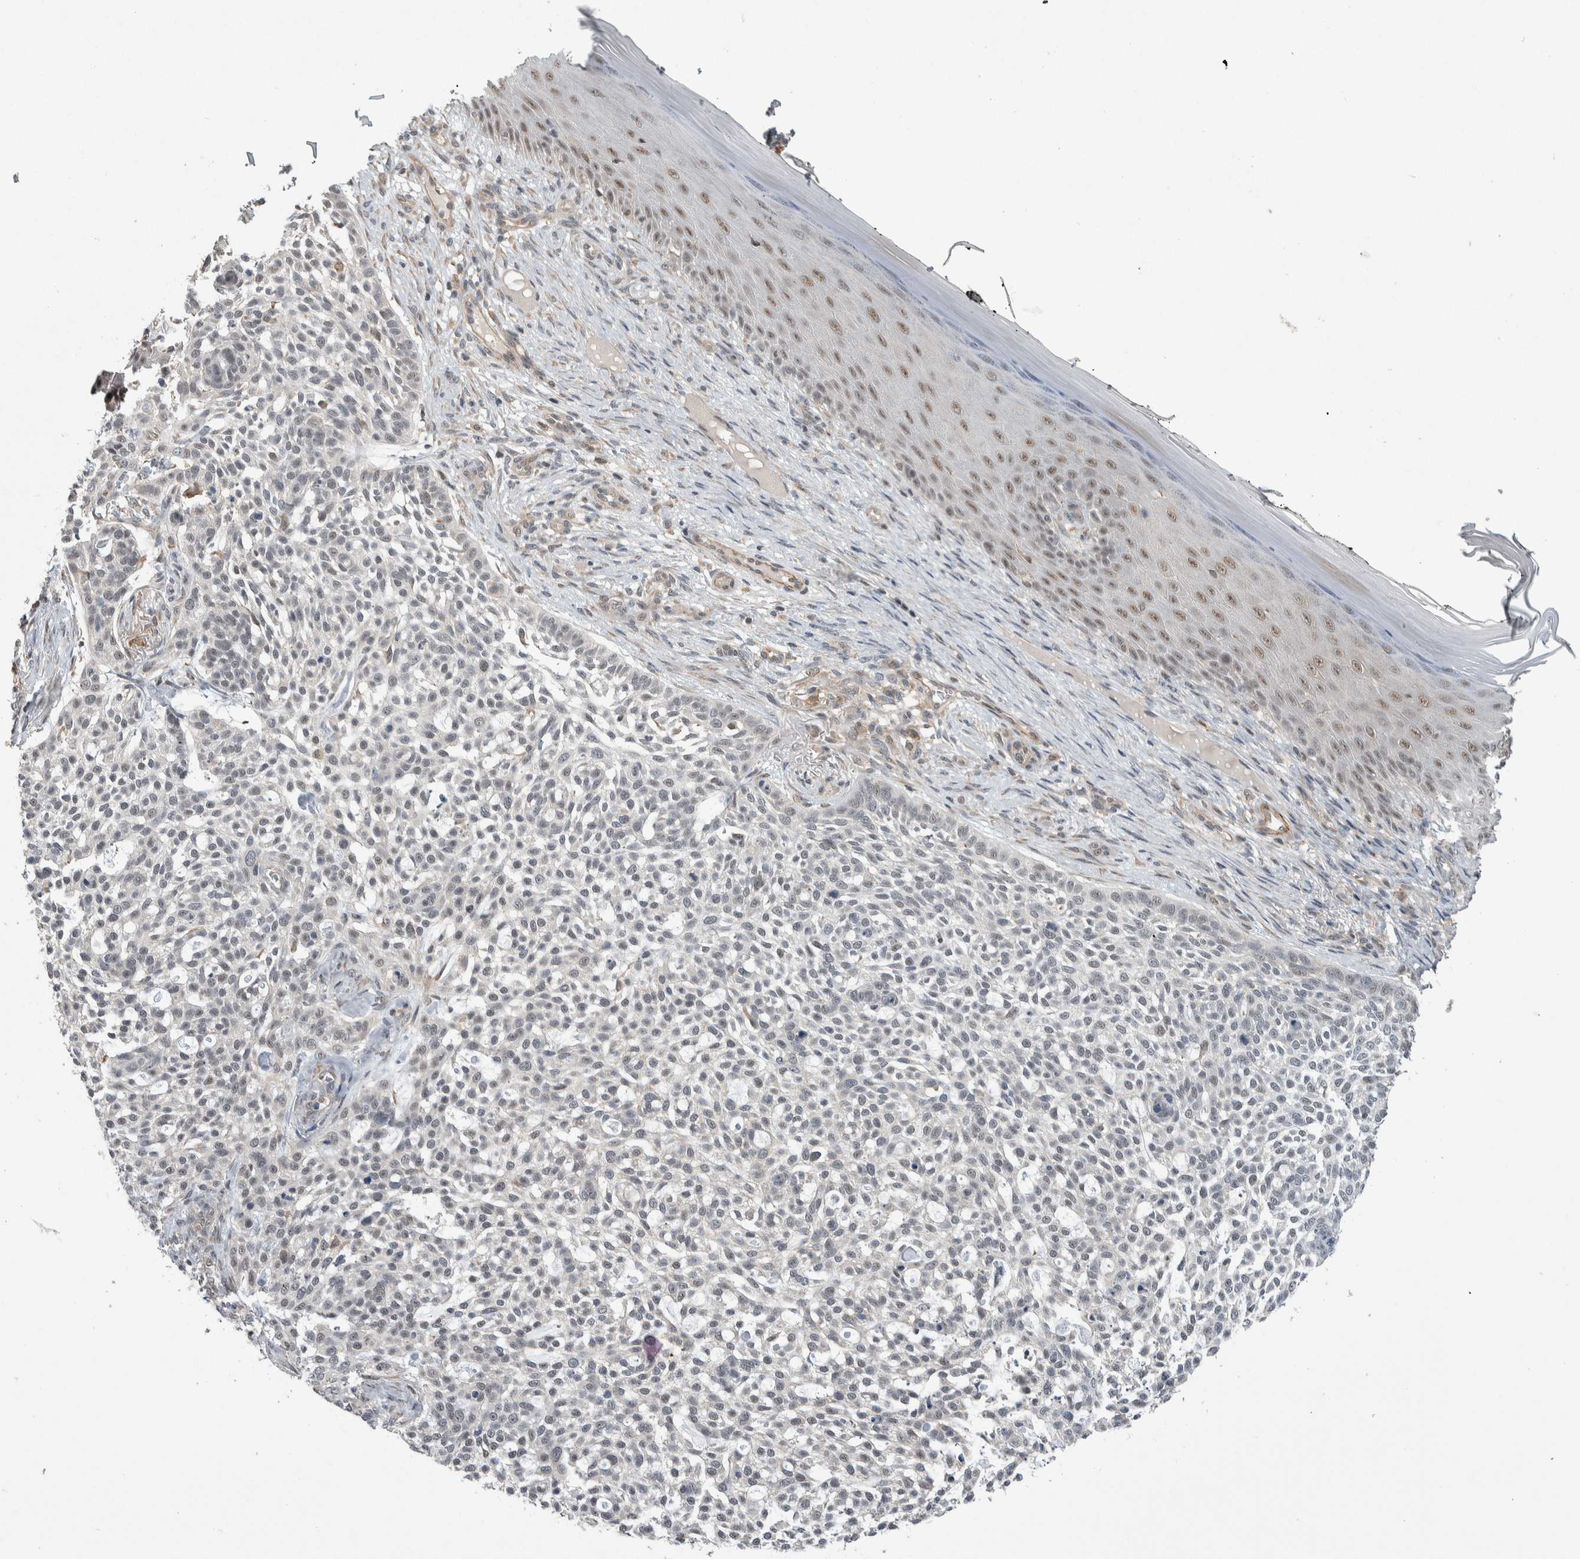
{"staining": {"intensity": "negative", "quantity": "none", "location": "none"}, "tissue": "skin cancer", "cell_type": "Tumor cells", "image_type": "cancer", "snomed": [{"axis": "morphology", "description": "Basal cell carcinoma"}, {"axis": "topography", "description": "Skin"}], "caption": "Tumor cells are negative for brown protein staining in skin cancer.", "gene": "PRDM4", "patient": {"sex": "female", "age": 64}}